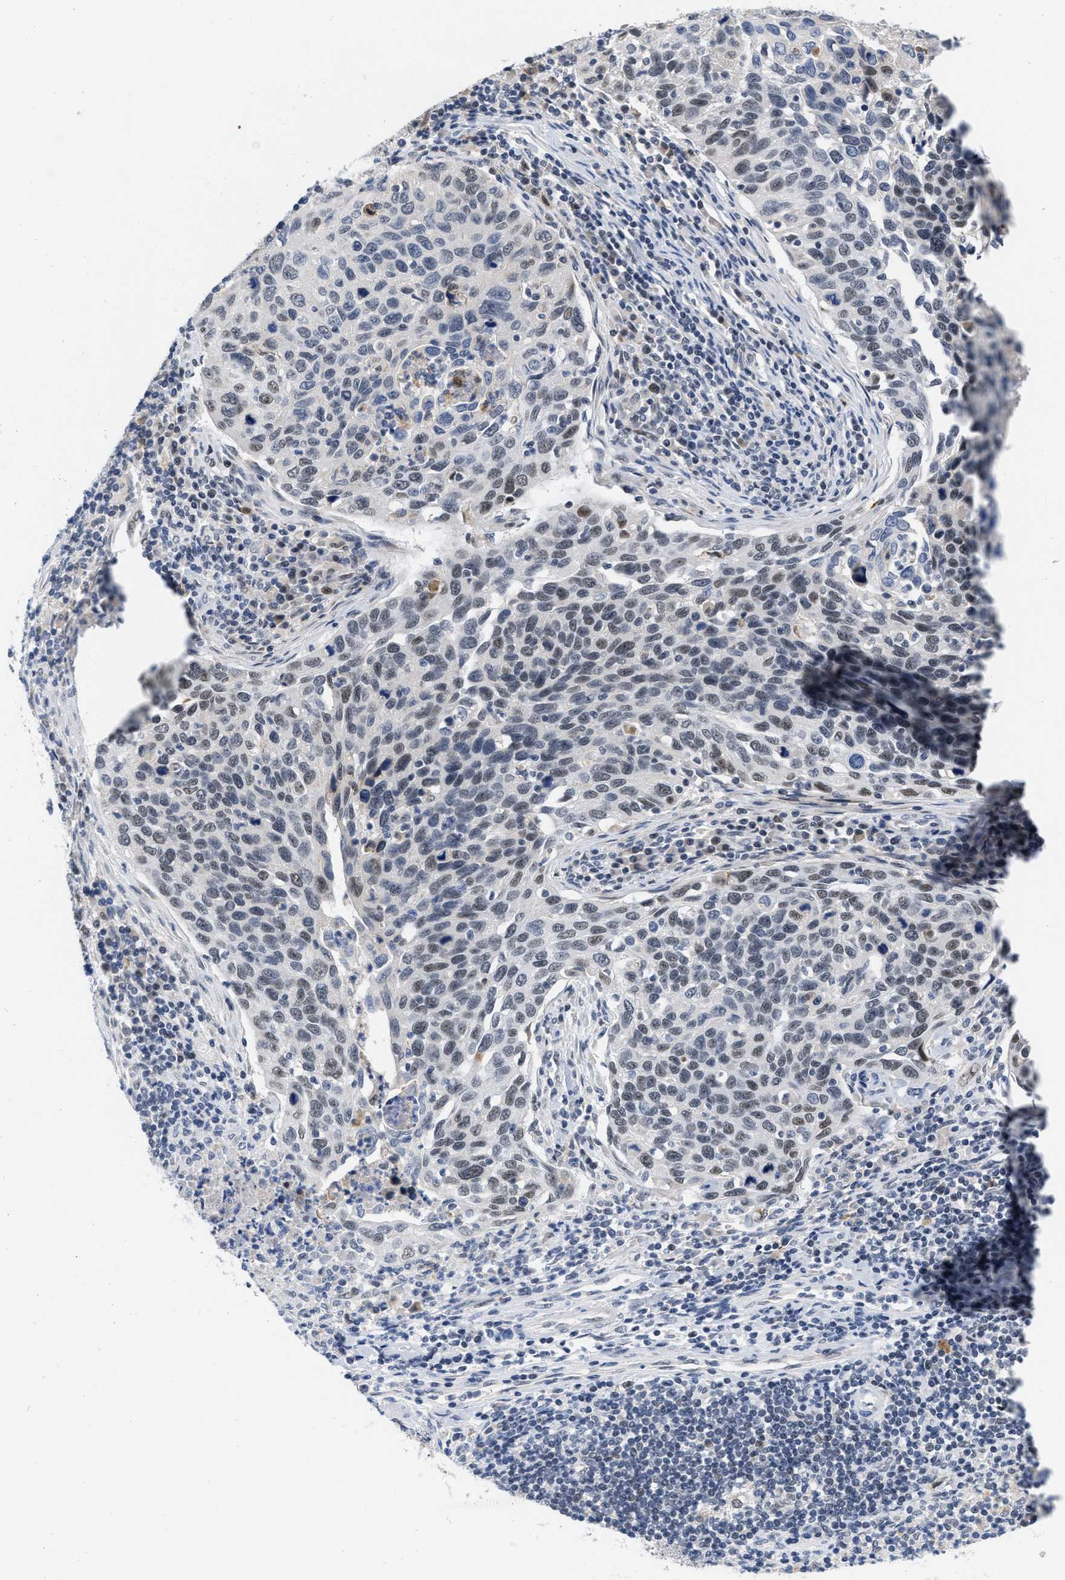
{"staining": {"intensity": "weak", "quantity": "<25%", "location": "nuclear"}, "tissue": "cervical cancer", "cell_type": "Tumor cells", "image_type": "cancer", "snomed": [{"axis": "morphology", "description": "Squamous cell carcinoma, NOS"}, {"axis": "topography", "description": "Cervix"}], "caption": "Histopathology image shows no significant protein staining in tumor cells of cervical cancer.", "gene": "ELAC2", "patient": {"sex": "female", "age": 53}}